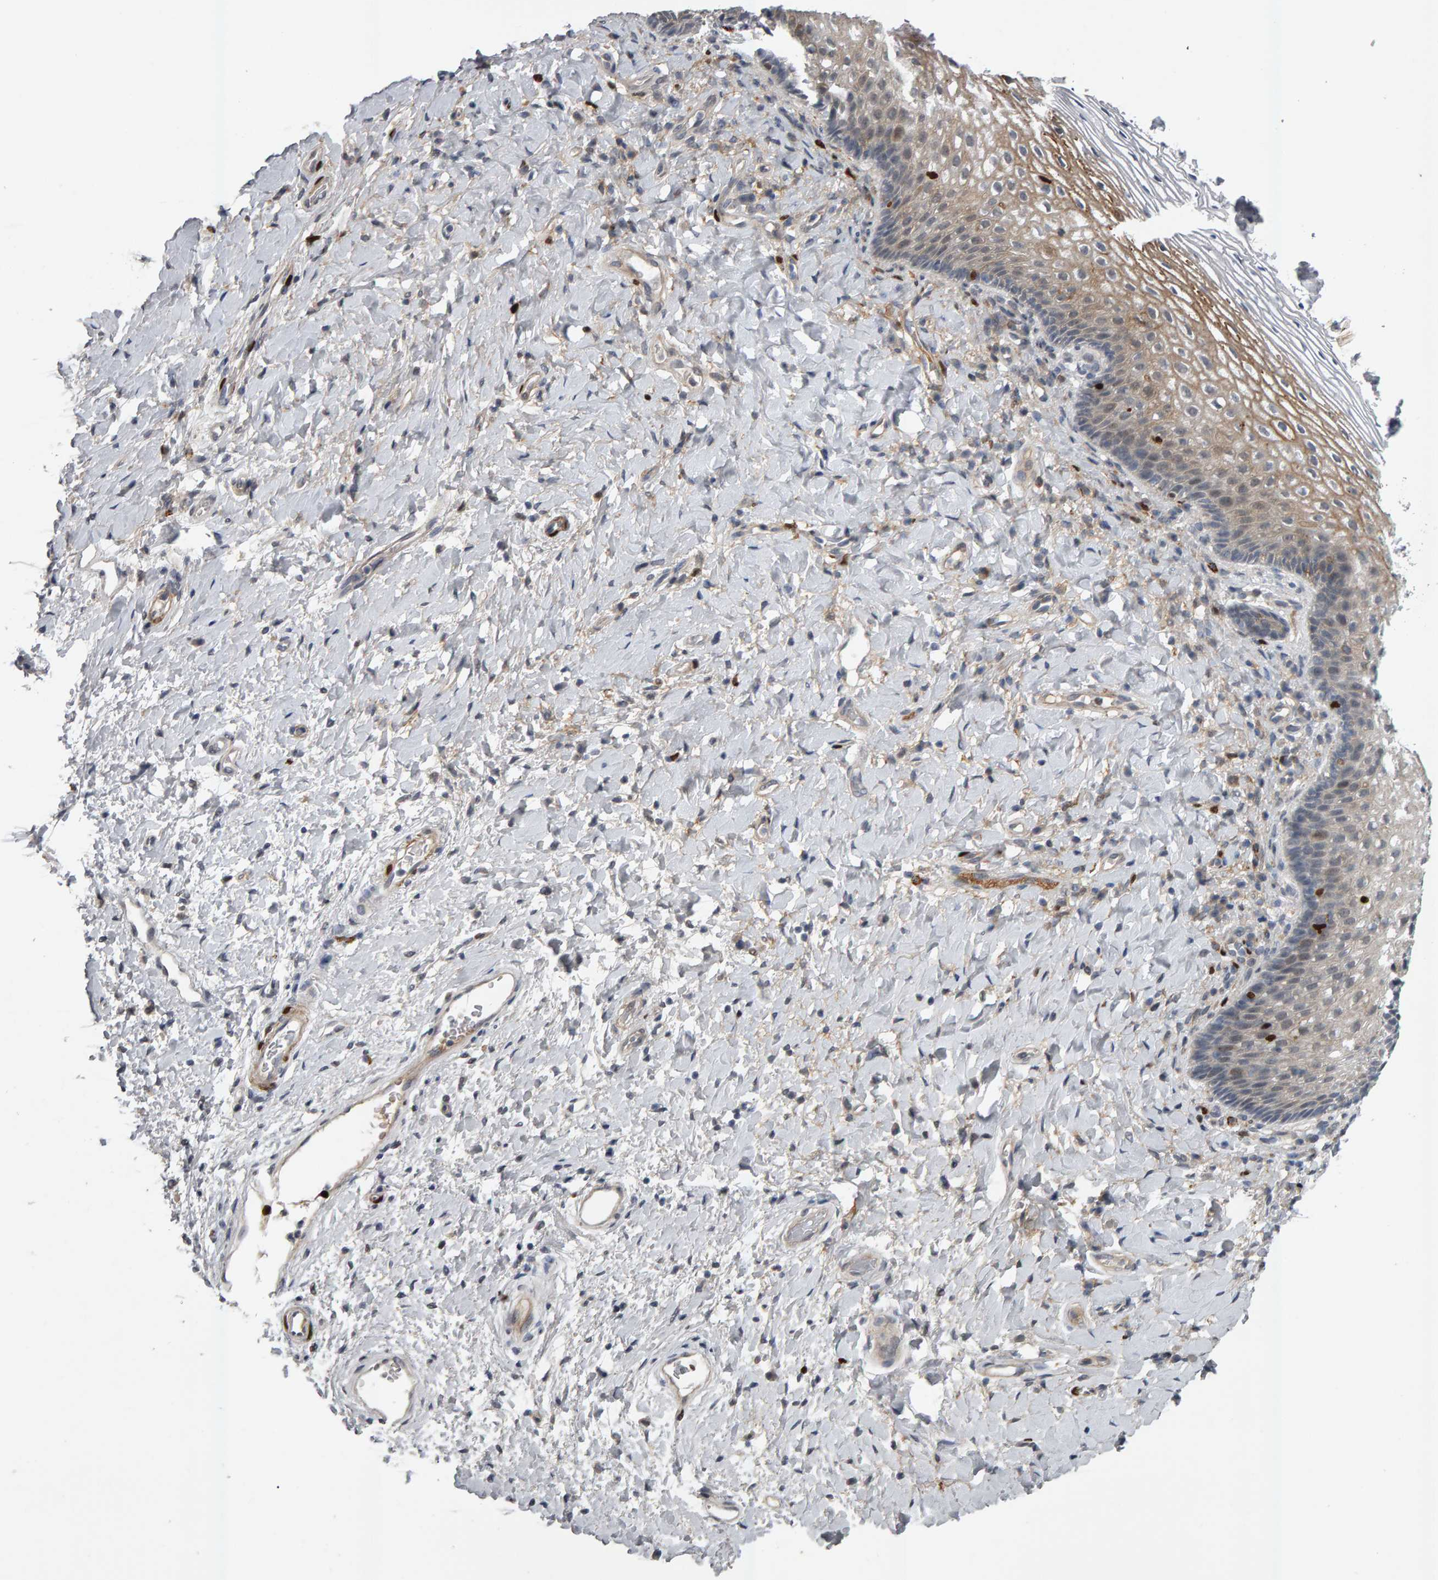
{"staining": {"intensity": "moderate", "quantity": "<25%", "location": "cytoplasmic/membranous,nuclear"}, "tissue": "vagina", "cell_type": "Squamous epithelial cells", "image_type": "normal", "snomed": [{"axis": "morphology", "description": "Normal tissue, NOS"}, {"axis": "topography", "description": "Vagina"}], "caption": "Brown immunohistochemical staining in normal human vagina shows moderate cytoplasmic/membranous,nuclear positivity in approximately <25% of squamous epithelial cells. The staining is performed using DAB brown chromogen to label protein expression. The nuclei are counter-stained blue using hematoxylin.", "gene": "IPO8", "patient": {"sex": "female", "age": 60}}